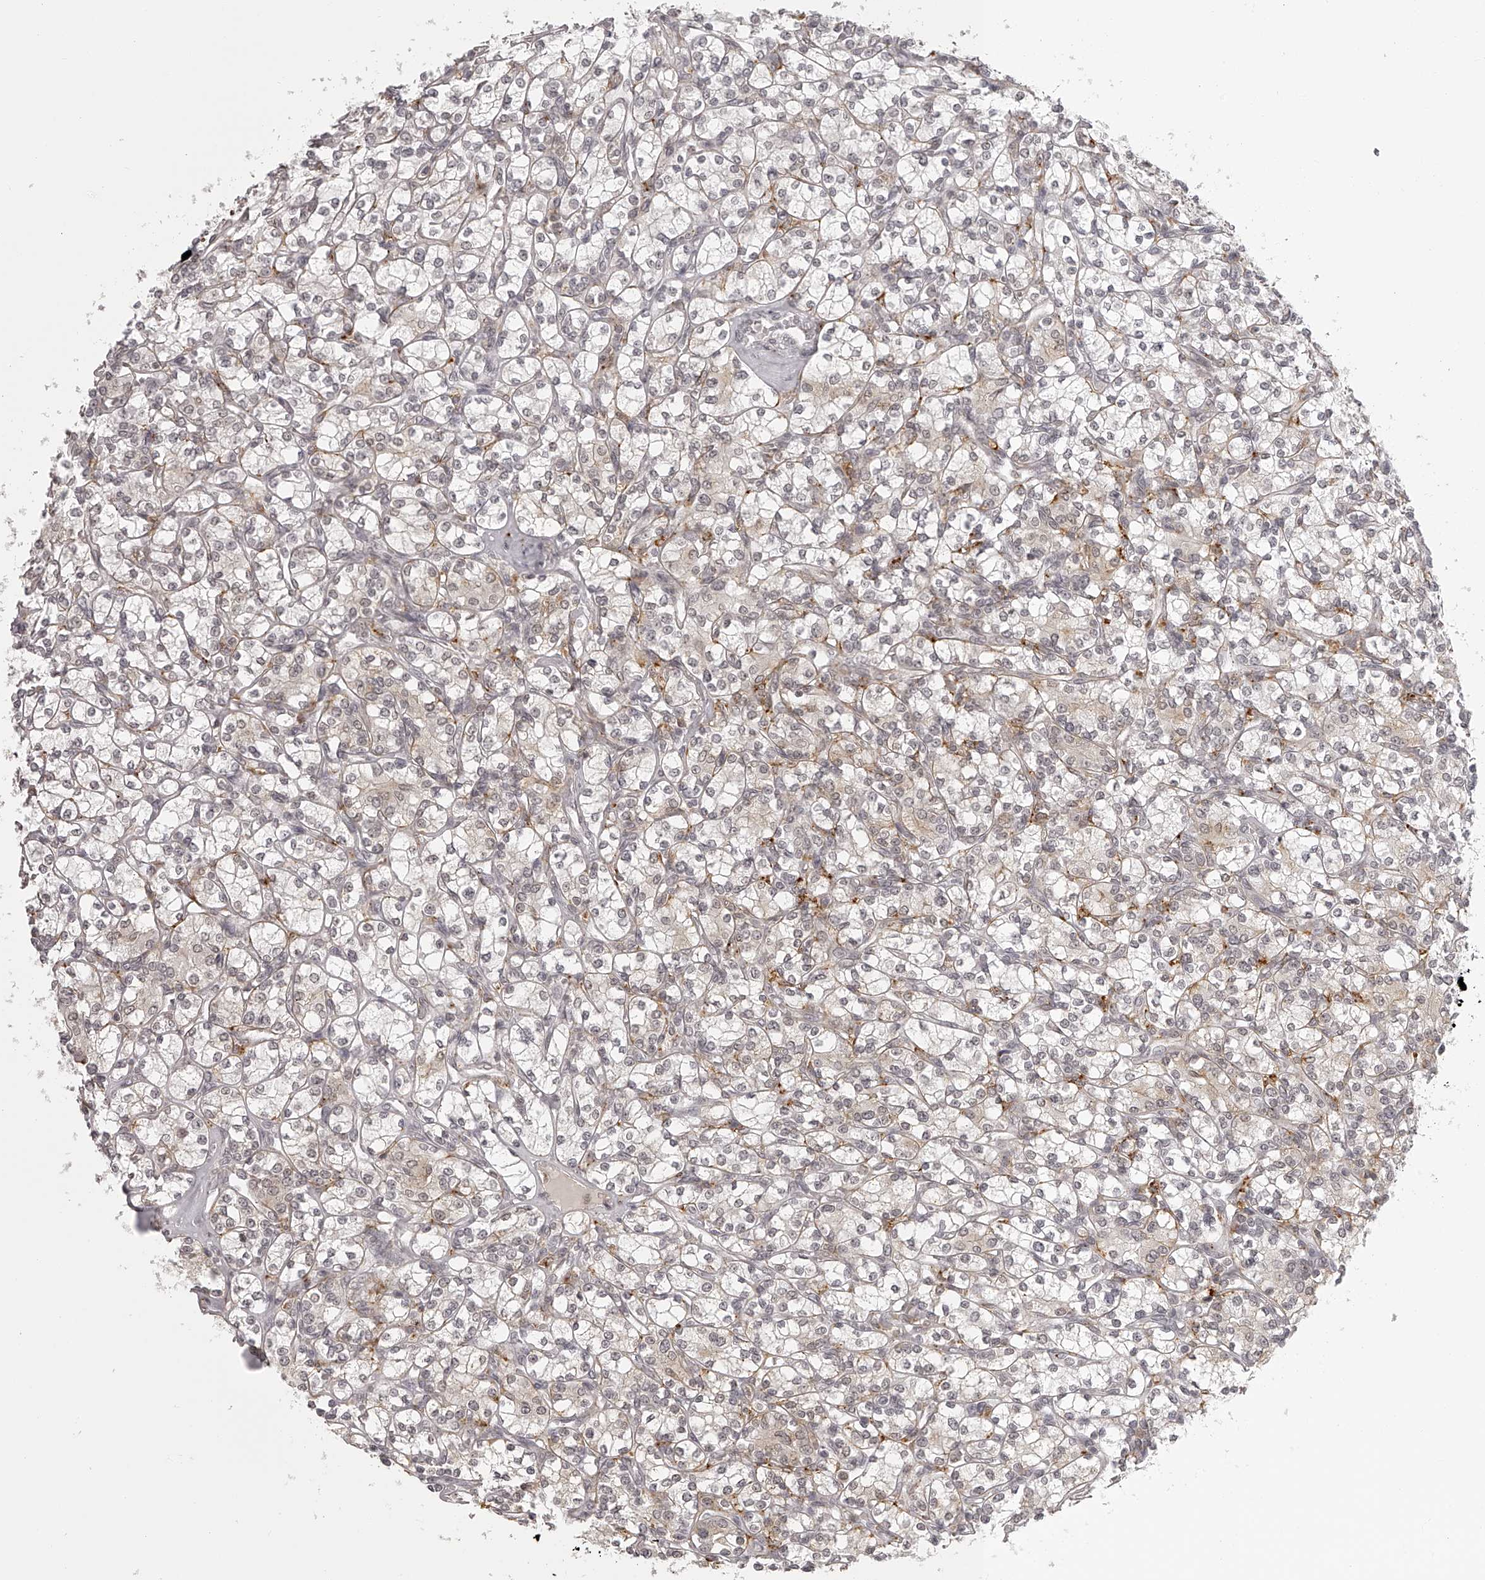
{"staining": {"intensity": "weak", "quantity": "<25%", "location": "cytoplasmic/membranous"}, "tissue": "renal cancer", "cell_type": "Tumor cells", "image_type": "cancer", "snomed": [{"axis": "morphology", "description": "Adenocarcinoma, NOS"}, {"axis": "topography", "description": "Kidney"}], "caption": "This histopathology image is of renal adenocarcinoma stained with IHC to label a protein in brown with the nuclei are counter-stained blue. There is no staining in tumor cells. (Brightfield microscopy of DAB (3,3'-diaminobenzidine) immunohistochemistry (IHC) at high magnification).", "gene": "RNF220", "patient": {"sex": "male", "age": 77}}